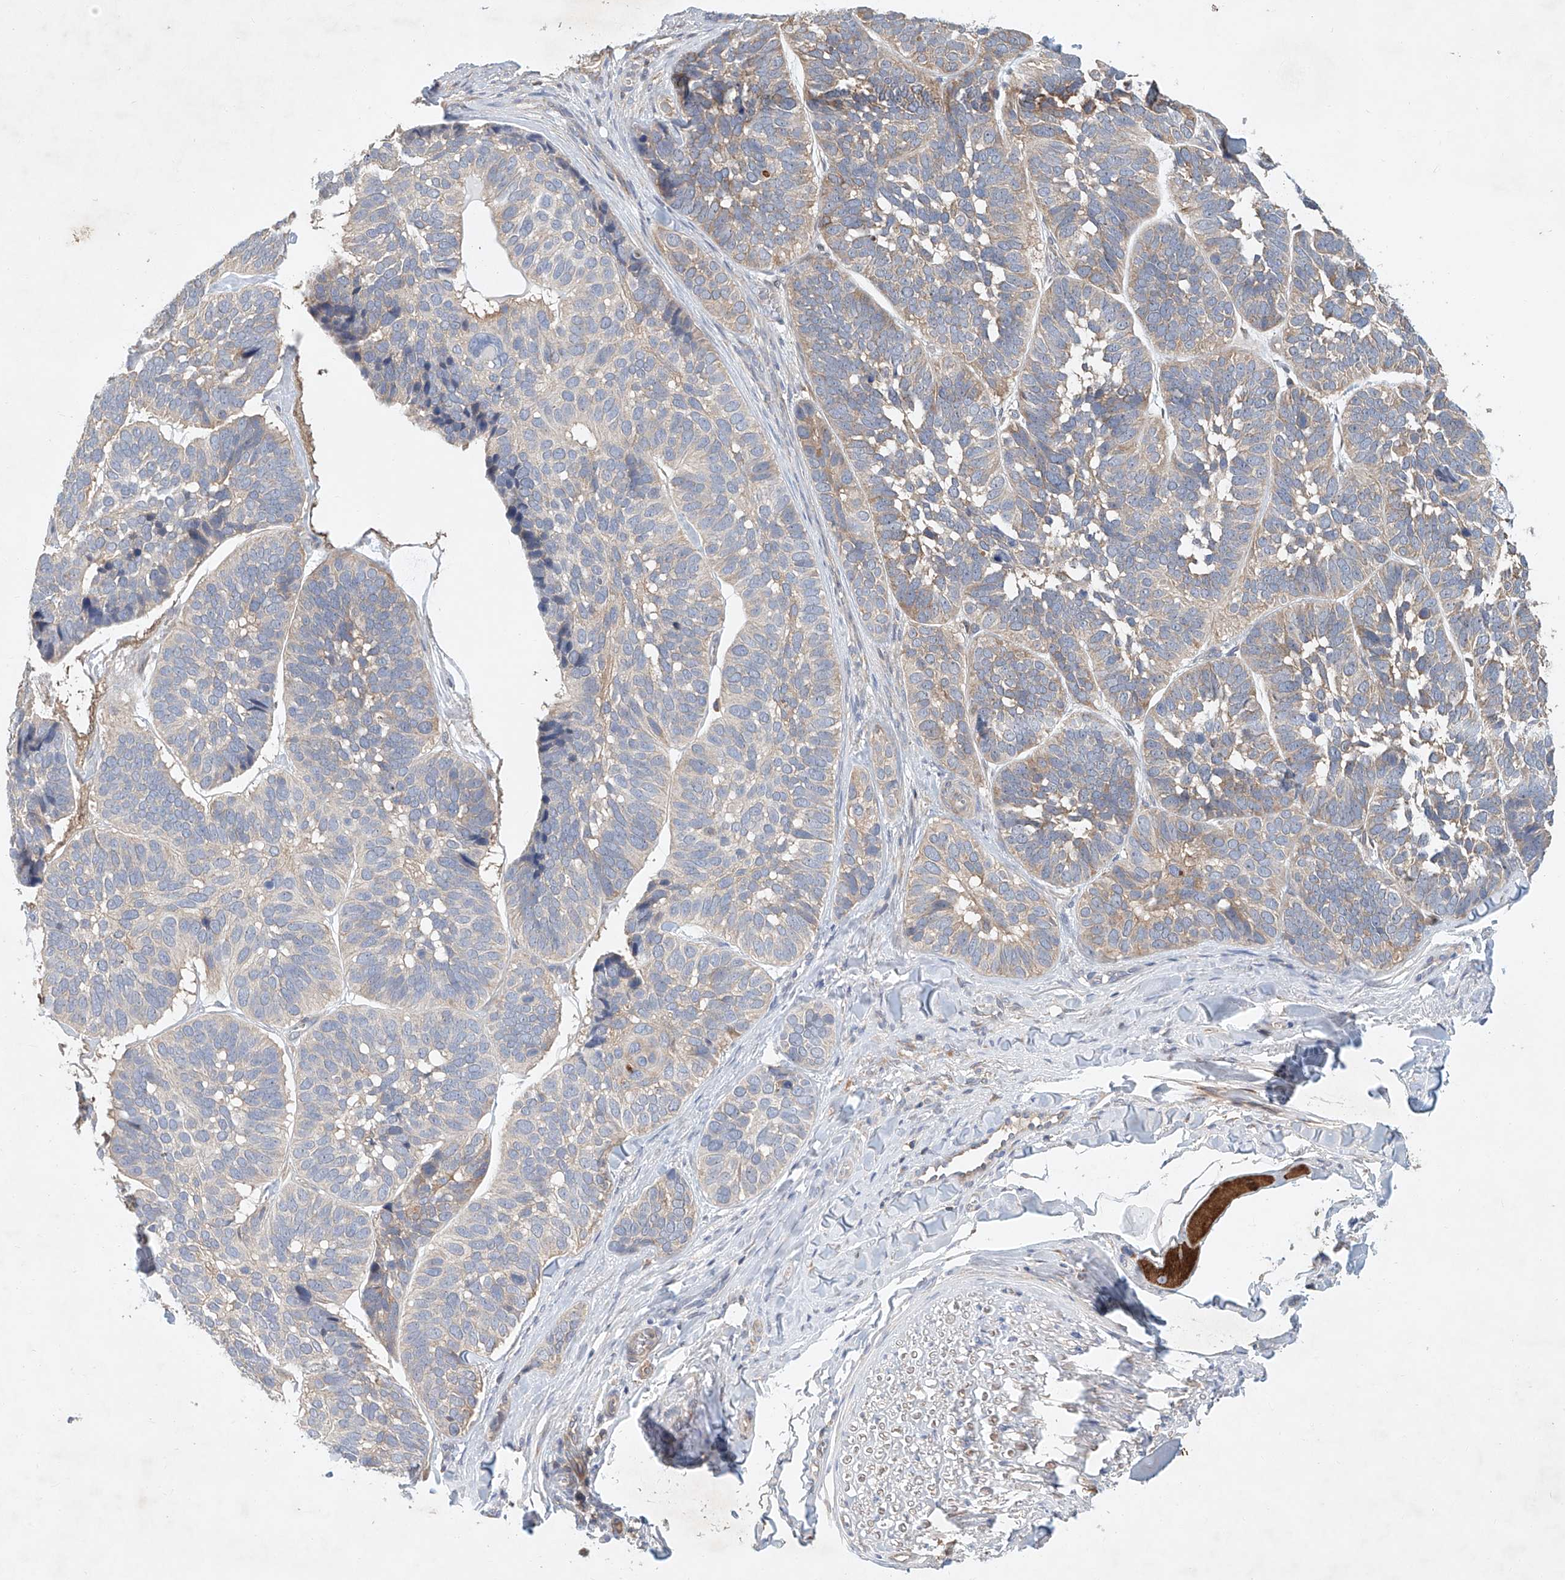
{"staining": {"intensity": "moderate", "quantity": "<25%", "location": "cytoplasmic/membranous"}, "tissue": "skin cancer", "cell_type": "Tumor cells", "image_type": "cancer", "snomed": [{"axis": "morphology", "description": "Basal cell carcinoma"}, {"axis": "topography", "description": "Skin"}], "caption": "Skin cancer (basal cell carcinoma) stained with a protein marker exhibits moderate staining in tumor cells.", "gene": "CARMIL1", "patient": {"sex": "male", "age": 62}}